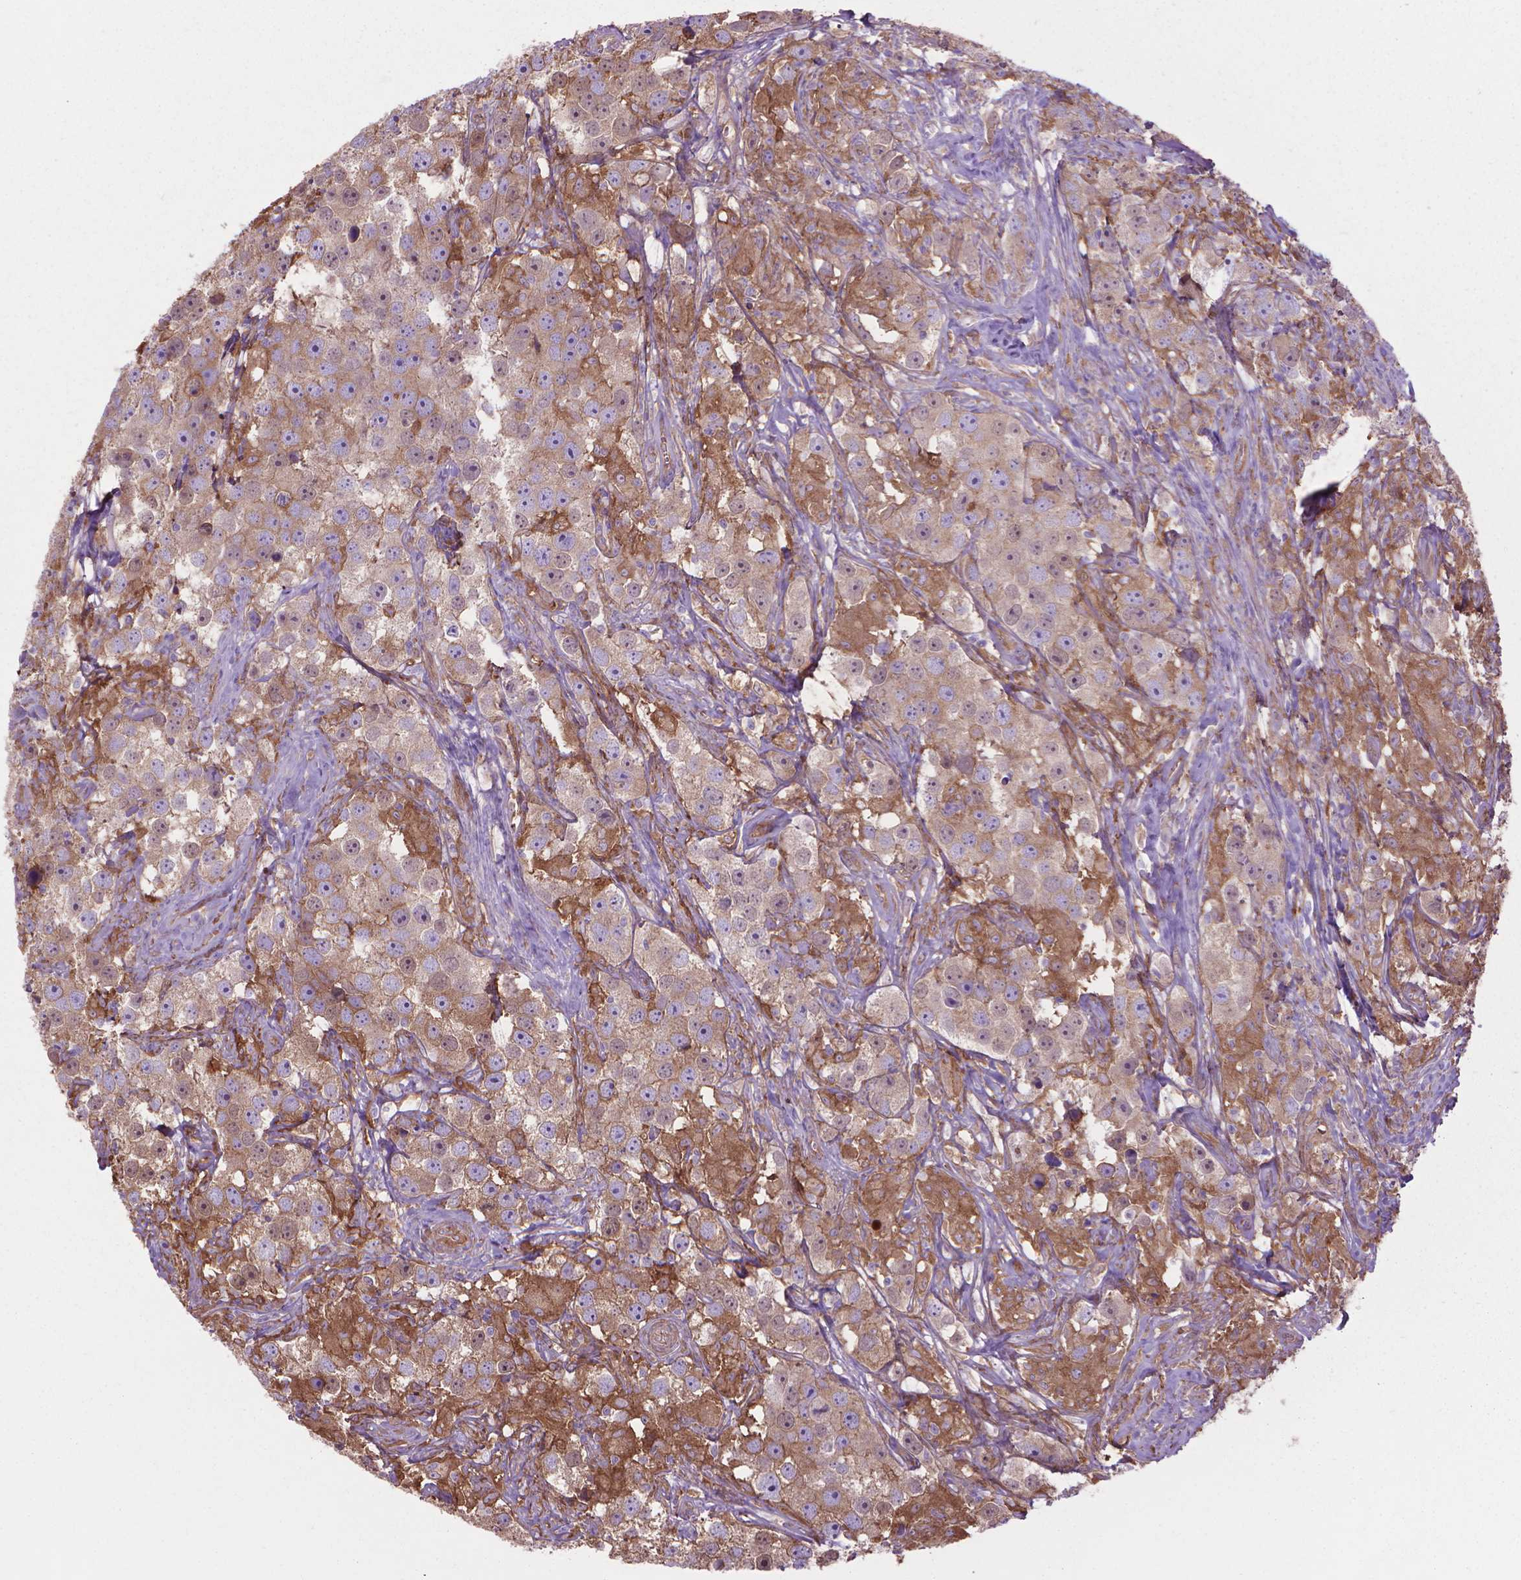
{"staining": {"intensity": "weak", "quantity": ">75%", "location": "cytoplasmic/membranous"}, "tissue": "testis cancer", "cell_type": "Tumor cells", "image_type": "cancer", "snomed": [{"axis": "morphology", "description": "Seminoma, NOS"}, {"axis": "topography", "description": "Testis"}], "caption": "Weak cytoplasmic/membranous staining for a protein is appreciated in approximately >75% of tumor cells of testis cancer (seminoma) using immunohistochemistry.", "gene": "CORO1B", "patient": {"sex": "male", "age": 49}}